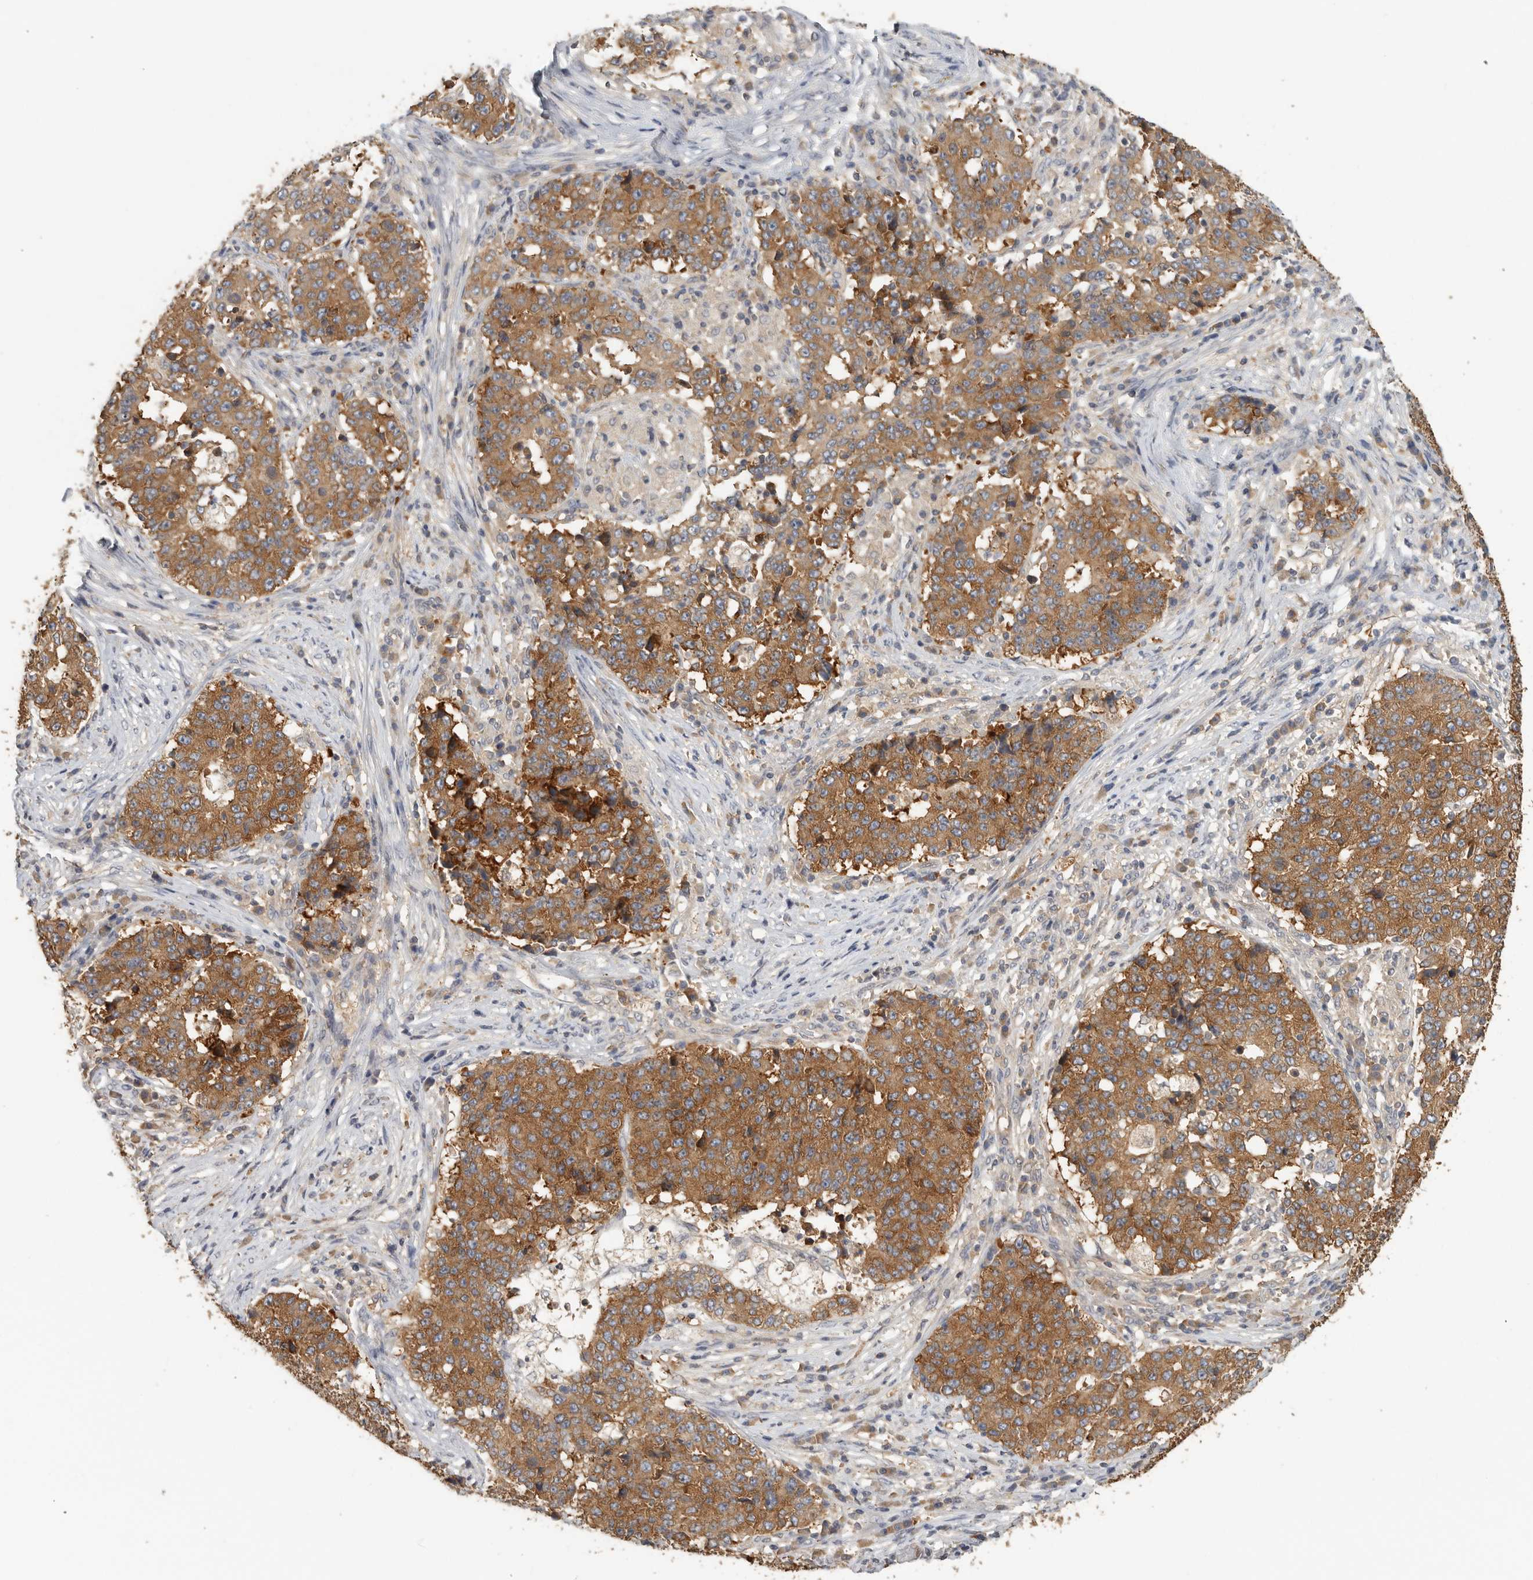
{"staining": {"intensity": "moderate", "quantity": ">75%", "location": "cytoplasmic/membranous"}, "tissue": "stomach cancer", "cell_type": "Tumor cells", "image_type": "cancer", "snomed": [{"axis": "morphology", "description": "Adenocarcinoma, NOS"}, {"axis": "topography", "description": "Stomach"}], "caption": "IHC staining of adenocarcinoma (stomach), which displays medium levels of moderate cytoplasmic/membranous positivity in approximately >75% of tumor cells indicating moderate cytoplasmic/membranous protein expression. The staining was performed using DAB (3,3'-diaminobenzidine) (brown) for protein detection and nuclei were counterstained in hematoxylin (blue).", "gene": "CCT8", "patient": {"sex": "male", "age": 59}}